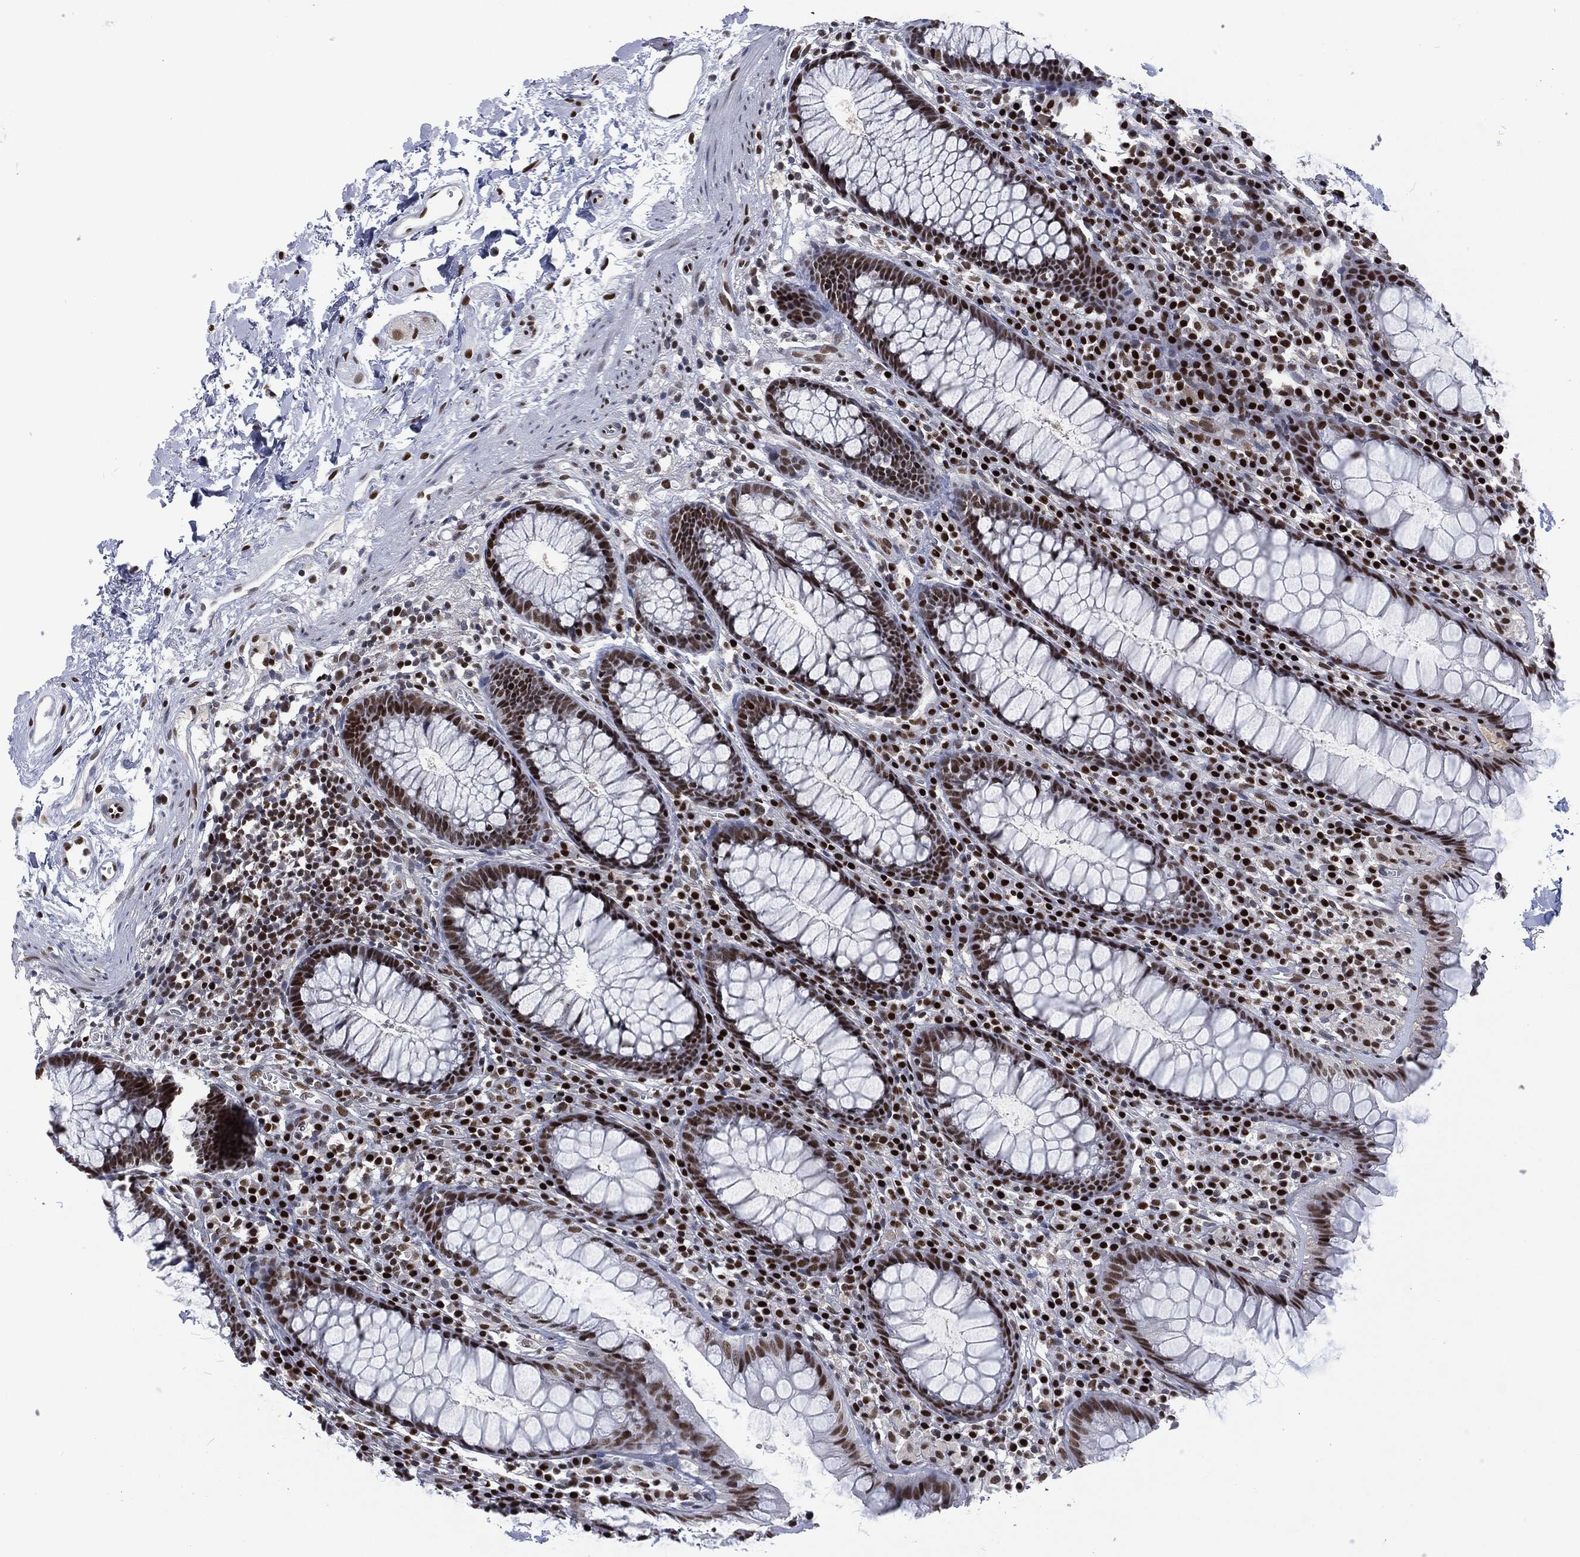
{"staining": {"intensity": "strong", "quantity": ">75%", "location": "nuclear"}, "tissue": "colon", "cell_type": "Endothelial cells", "image_type": "normal", "snomed": [{"axis": "morphology", "description": "Normal tissue, NOS"}, {"axis": "topography", "description": "Colon"}], "caption": "DAB immunohistochemical staining of benign human colon exhibits strong nuclear protein staining in approximately >75% of endothelial cells. (DAB IHC with brightfield microscopy, high magnification).", "gene": "DCPS", "patient": {"sex": "male", "age": 76}}